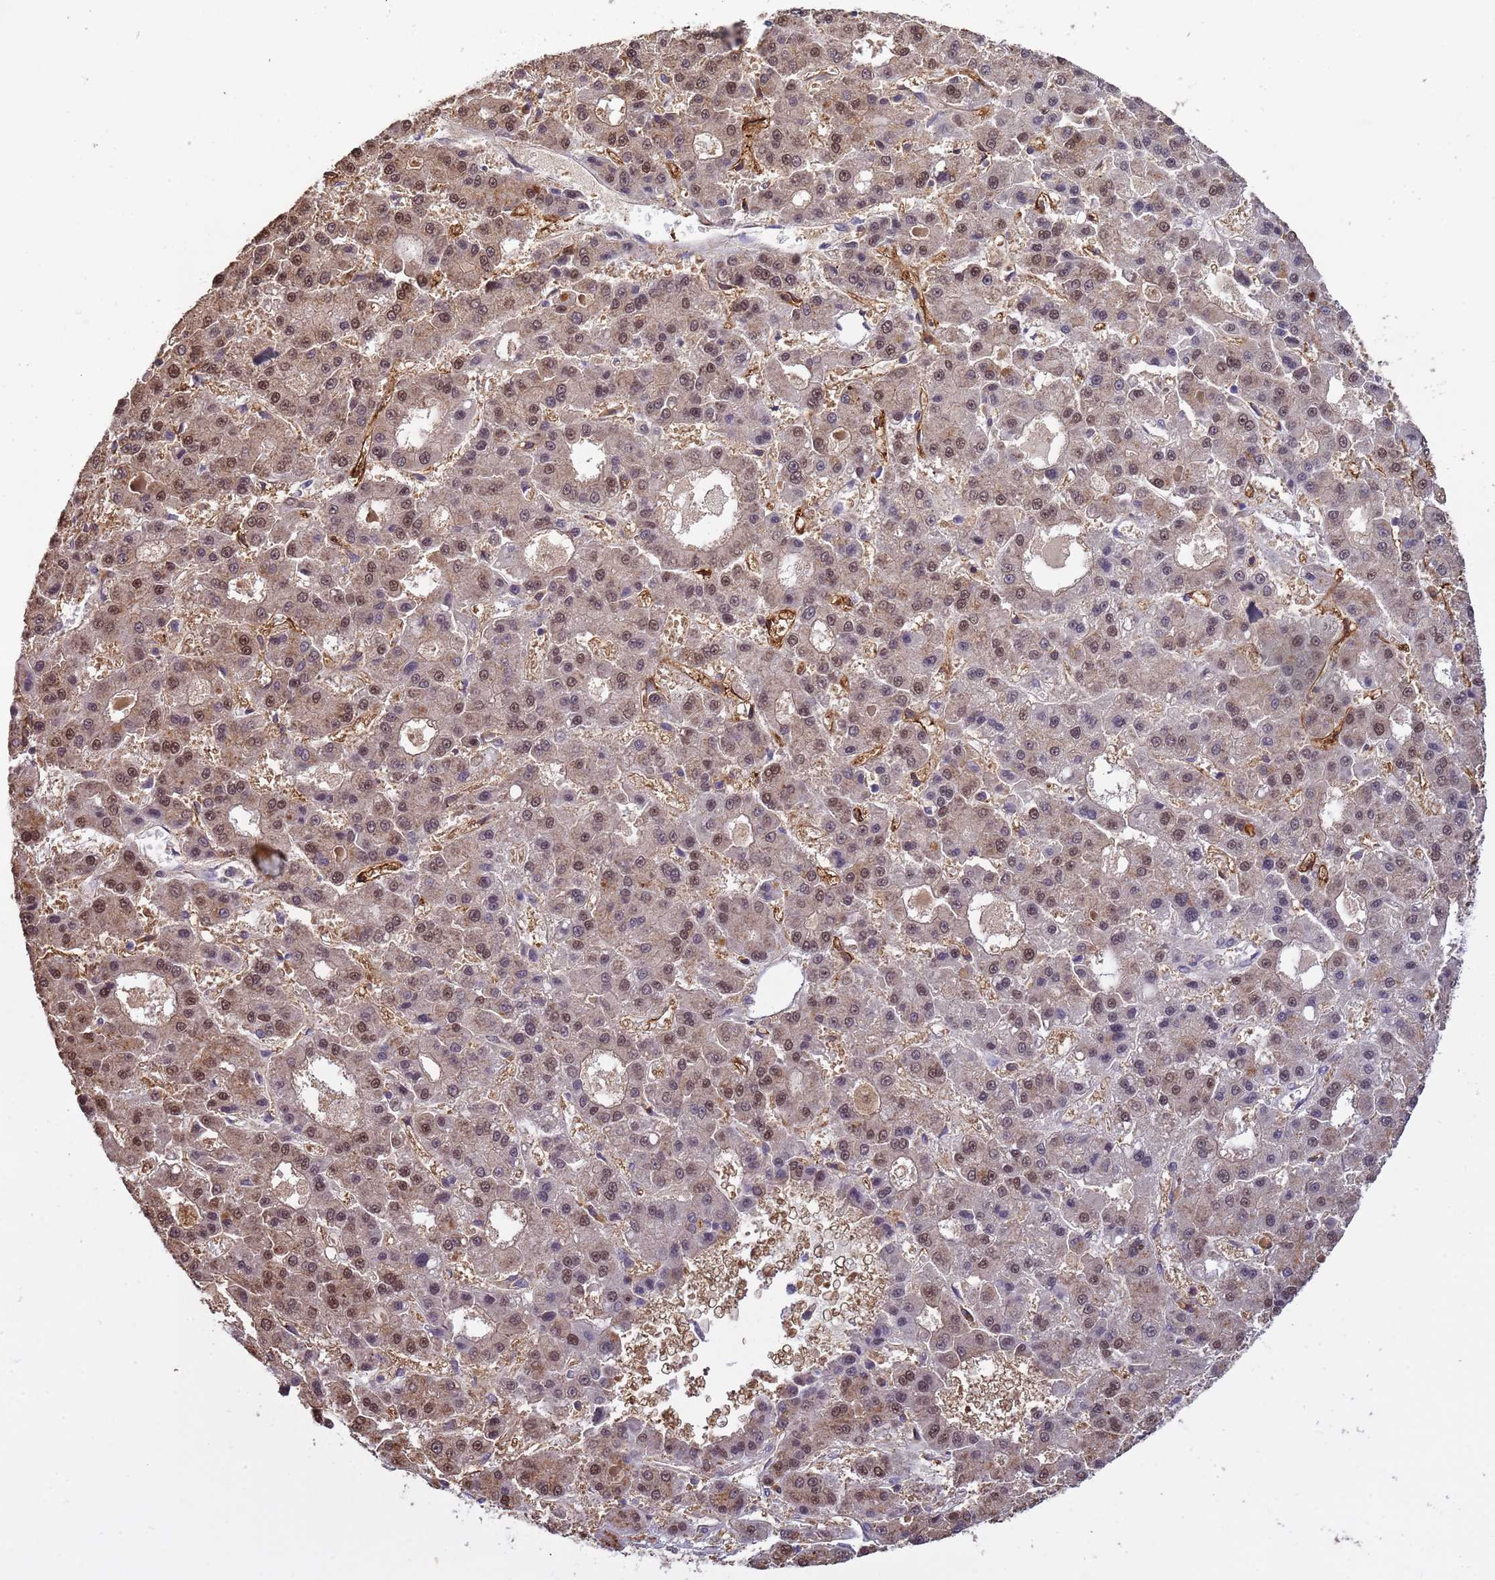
{"staining": {"intensity": "moderate", "quantity": "25%-75%", "location": "nuclear"}, "tissue": "liver cancer", "cell_type": "Tumor cells", "image_type": "cancer", "snomed": [{"axis": "morphology", "description": "Carcinoma, Hepatocellular, NOS"}, {"axis": "topography", "description": "Liver"}], "caption": "The immunohistochemical stain highlights moderate nuclear staining in tumor cells of liver cancer (hepatocellular carcinoma) tissue.", "gene": "ZBTB5", "patient": {"sex": "male", "age": 70}}